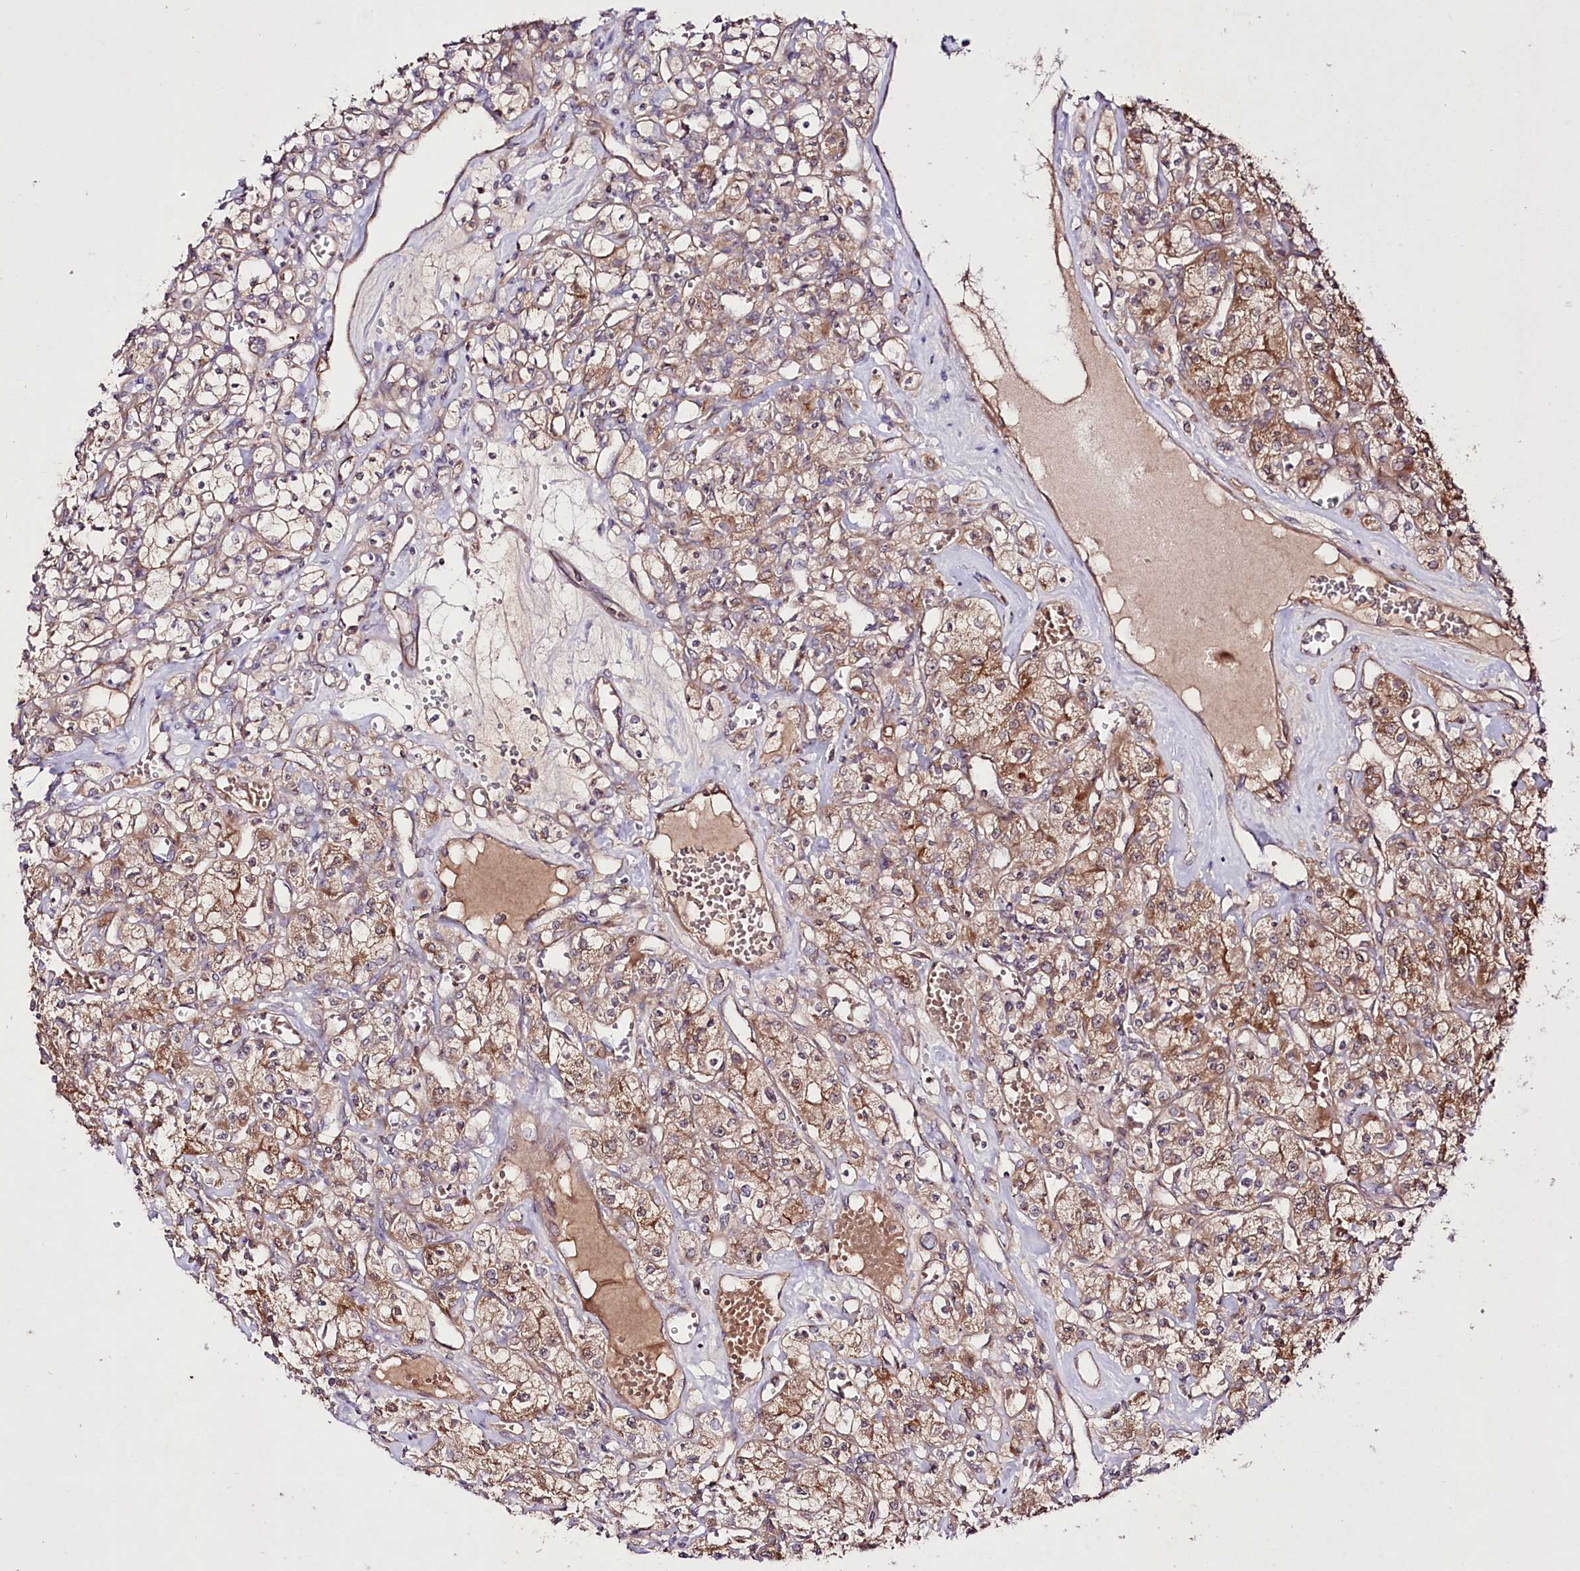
{"staining": {"intensity": "moderate", "quantity": ">75%", "location": "cytoplasmic/membranous"}, "tissue": "renal cancer", "cell_type": "Tumor cells", "image_type": "cancer", "snomed": [{"axis": "morphology", "description": "Adenocarcinoma, NOS"}, {"axis": "topography", "description": "Kidney"}], "caption": "Tumor cells display medium levels of moderate cytoplasmic/membranous staining in about >75% of cells in human renal adenocarcinoma.", "gene": "REXO2", "patient": {"sex": "female", "age": 59}}